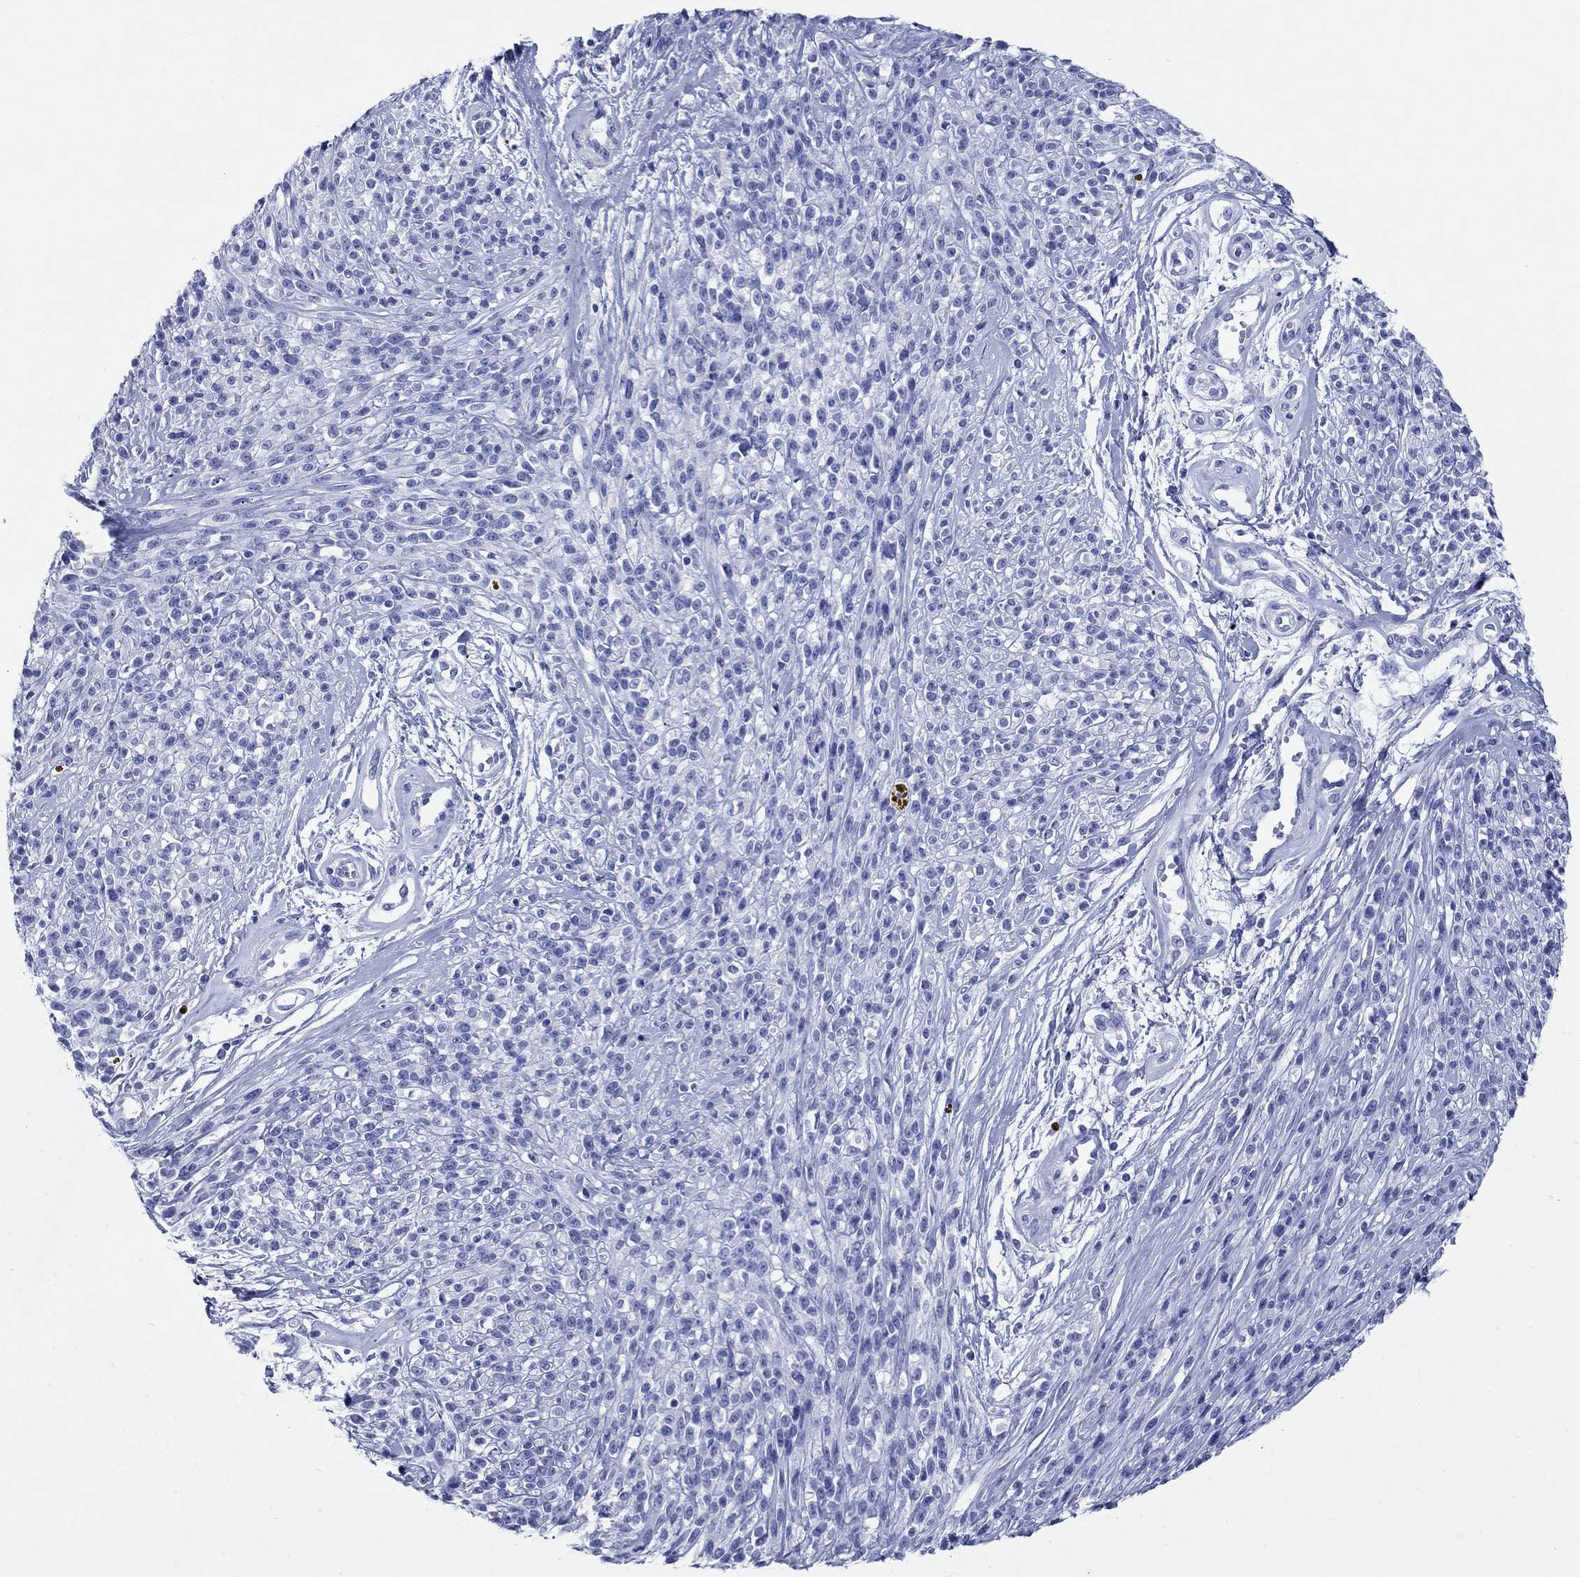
{"staining": {"intensity": "negative", "quantity": "none", "location": "none"}, "tissue": "melanoma", "cell_type": "Tumor cells", "image_type": "cancer", "snomed": [{"axis": "morphology", "description": "Malignant melanoma, NOS"}, {"axis": "topography", "description": "Skin"}, {"axis": "topography", "description": "Skin of trunk"}], "caption": "This is an immunohistochemistry image of human malignant melanoma. There is no positivity in tumor cells.", "gene": "AZU1", "patient": {"sex": "male", "age": 74}}